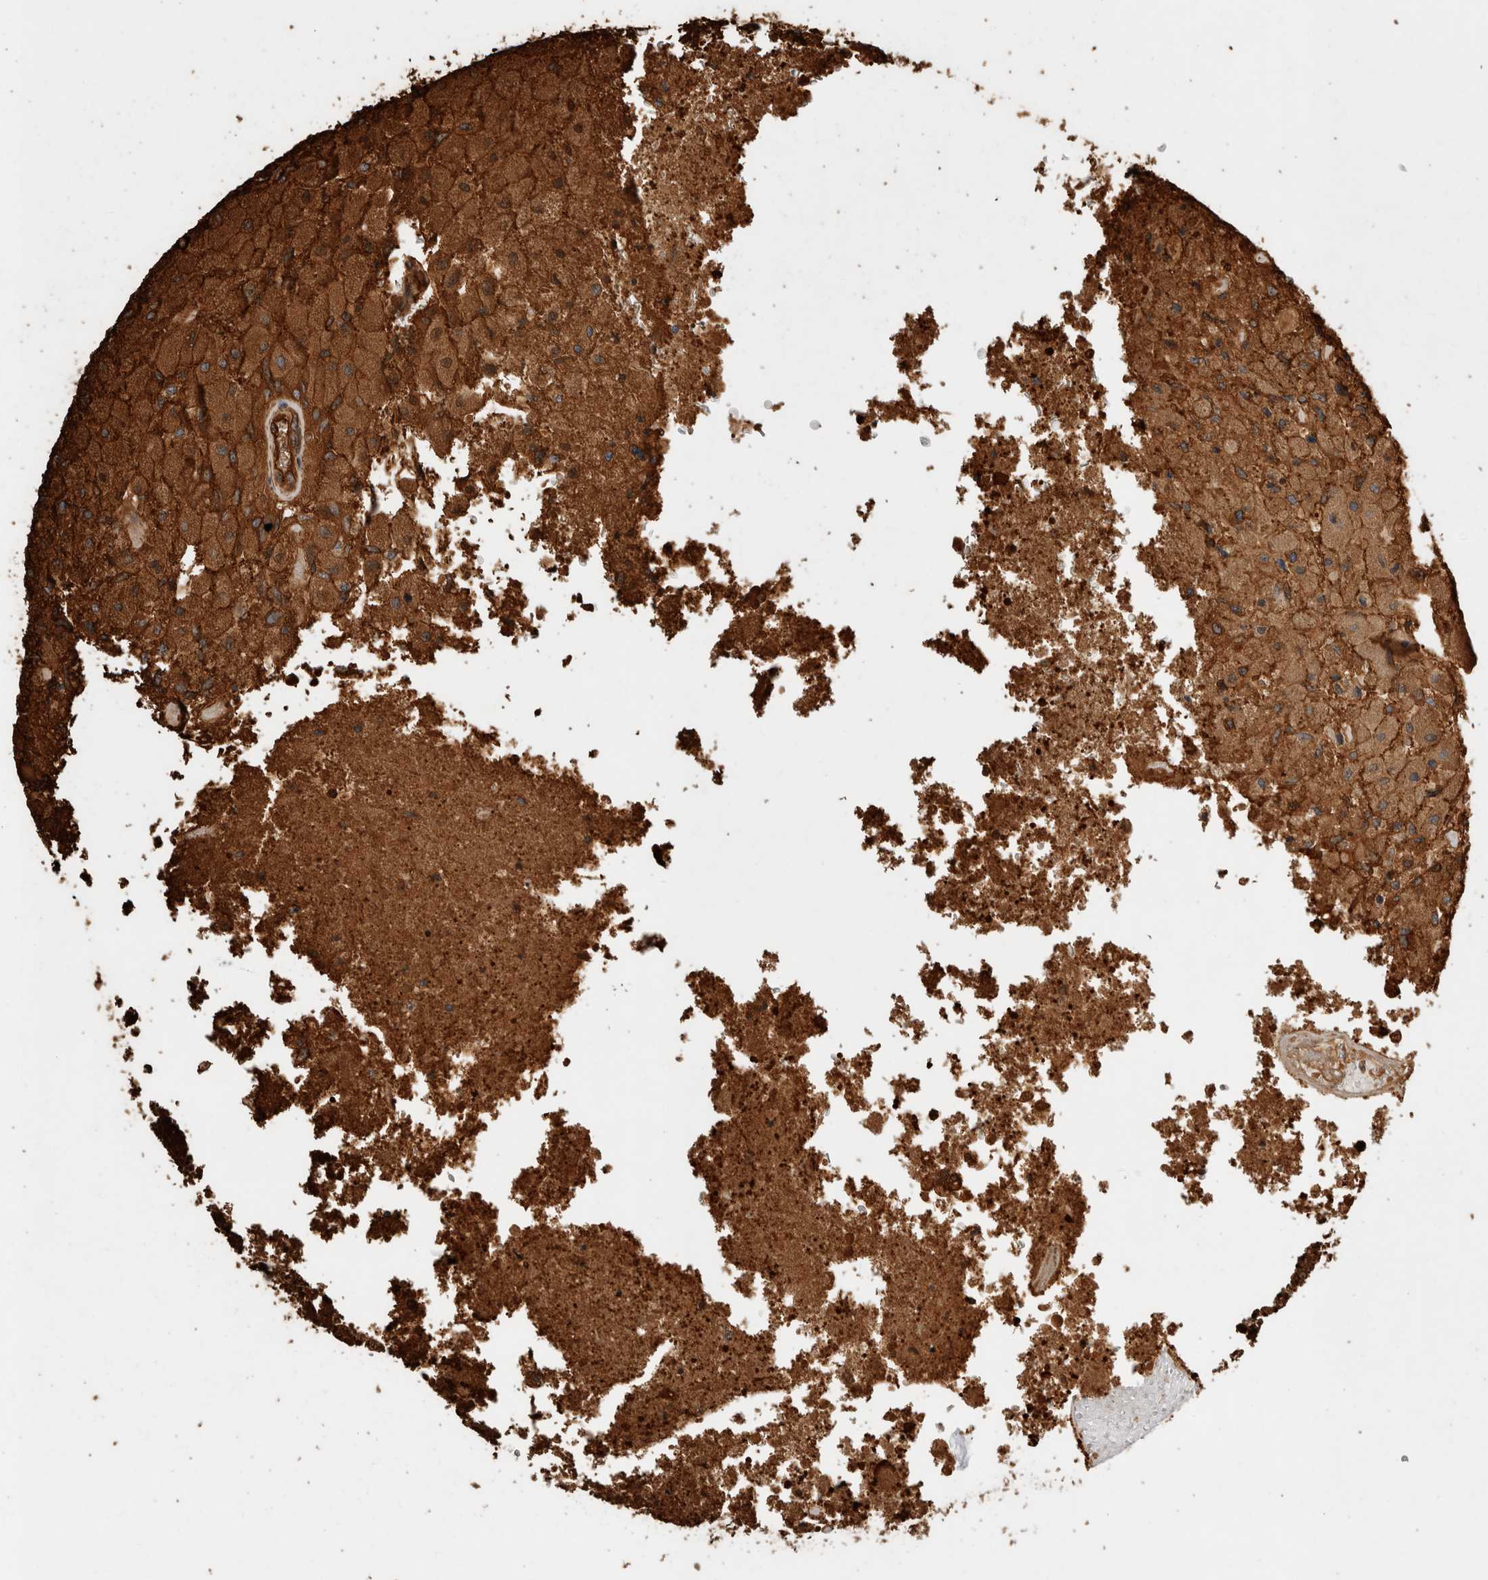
{"staining": {"intensity": "moderate", "quantity": "25%-75%", "location": "cytoplasmic/membranous"}, "tissue": "glioma", "cell_type": "Tumor cells", "image_type": "cancer", "snomed": [{"axis": "morphology", "description": "Normal tissue, NOS"}, {"axis": "morphology", "description": "Glioma, malignant, High grade"}, {"axis": "topography", "description": "Cerebral cortex"}], "caption": "Tumor cells demonstrate medium levels of moderate cytoplasmic/membranous staining in approximately 25%-75% of cells in malignant high-grade glioma. (Brightfield microscopy of DAB IHC at high magnification).", "gene": "ZNF397", "patient": {"sex": "male", "age": 77}}